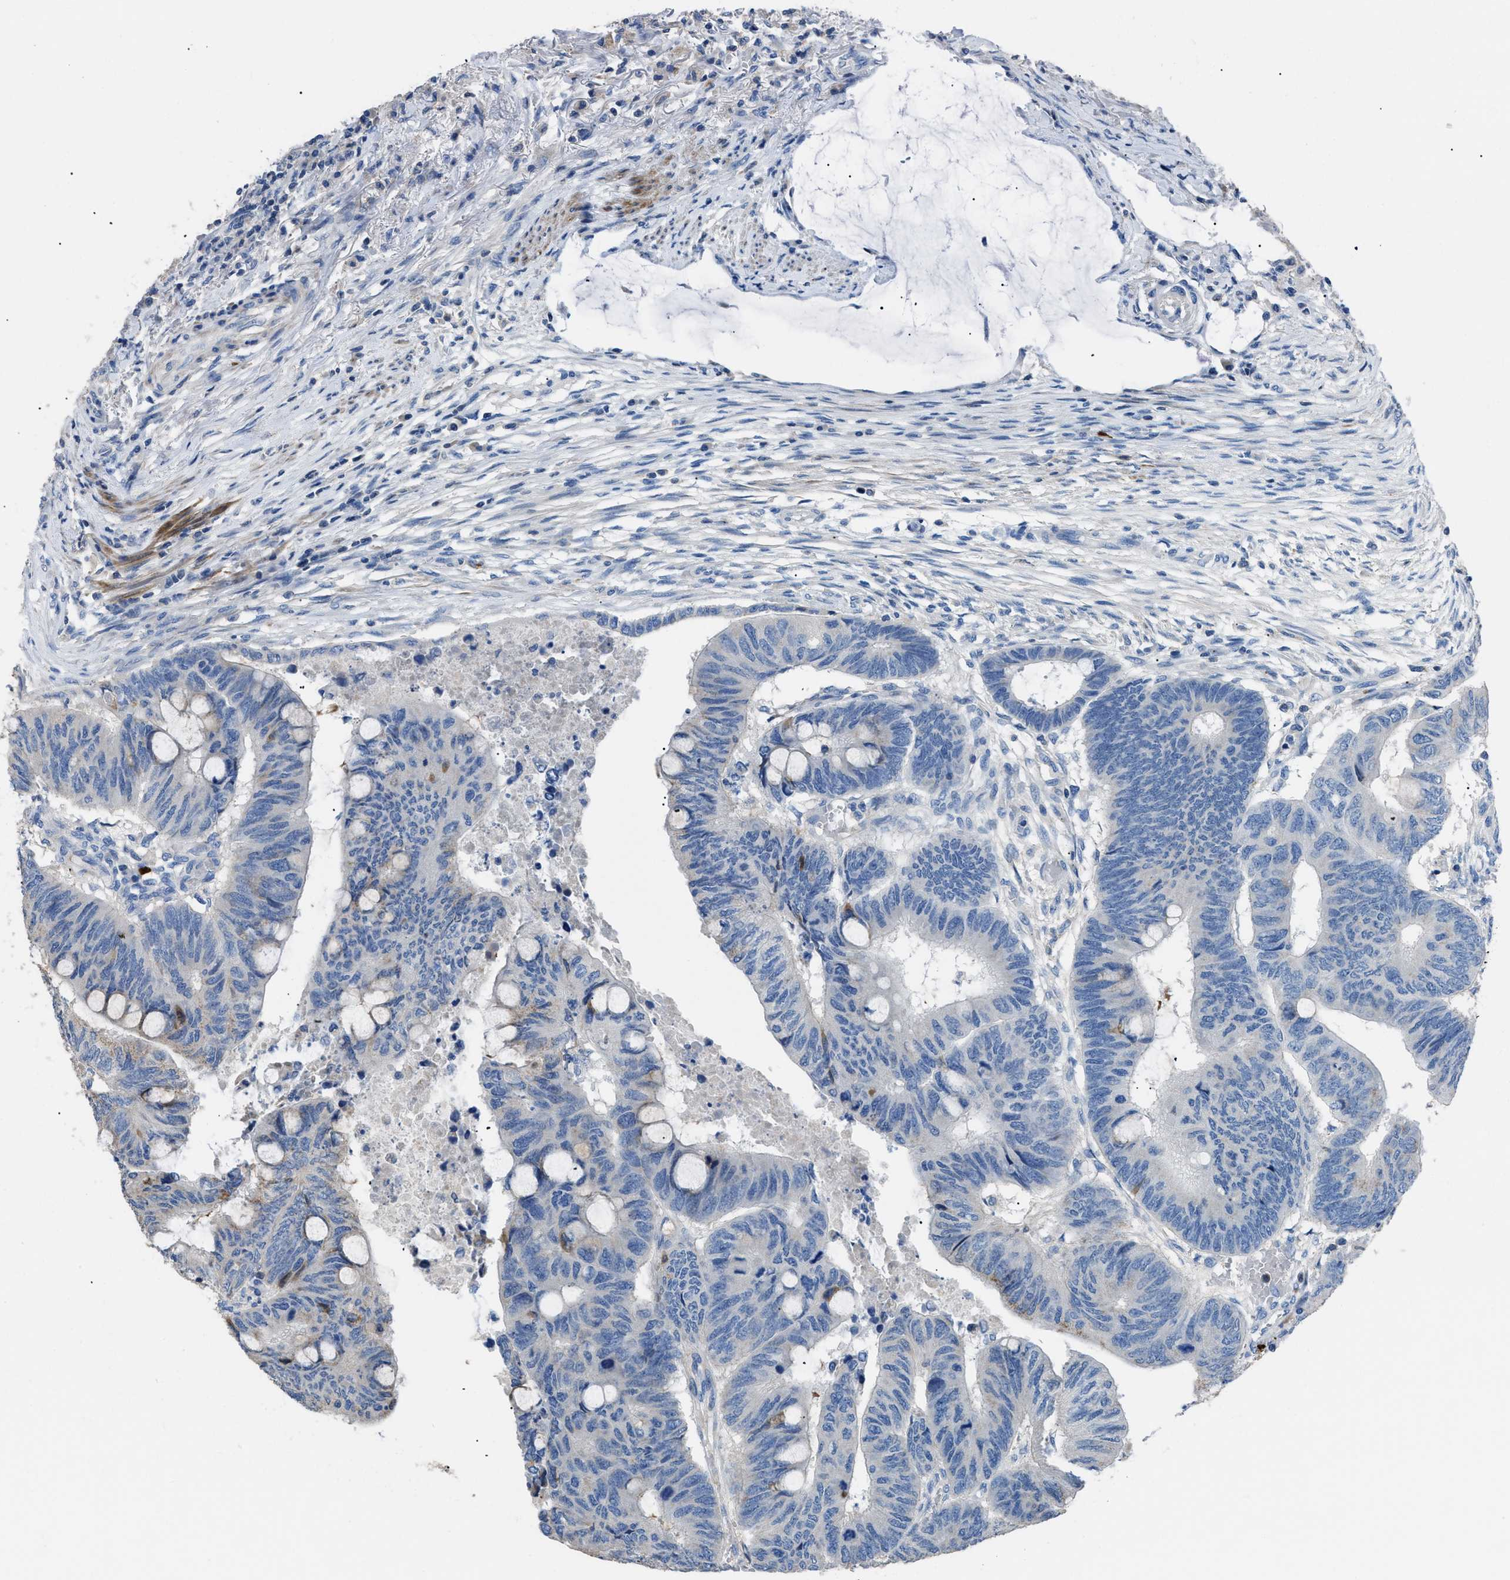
{"staining": {"intensity": "negative", "quantity": "none", "location": "none"}, "tissue": "colorectal cancer", "cell_type": "Tumor cells", "image_type": "cancer", "snomed": [{"axis": "morphology", "description": "Normal tissue, NOS"}, {"axis": "morphology", "description": "Adenocarcinoma, NOS"}, {"axis": "topography", "description": "Rectum"}, {"axis": "topography", "description": "Peripheral nerve tissue"}], "caption": "IHC micrograph of neoplastic tissue: adenocarcinoma (colorectal) stained with DAB (3,3'-diaminobenzidine) demonstrates no significant protein staining in tumor cells. The staining was performed using DAB to visualize the protein expression in brown, while the nuclei were stained in blue with hematoxylin (Magnification: 20x).", "gene": "SGCZ", "patient": {"sex": "male", "age": 92}}